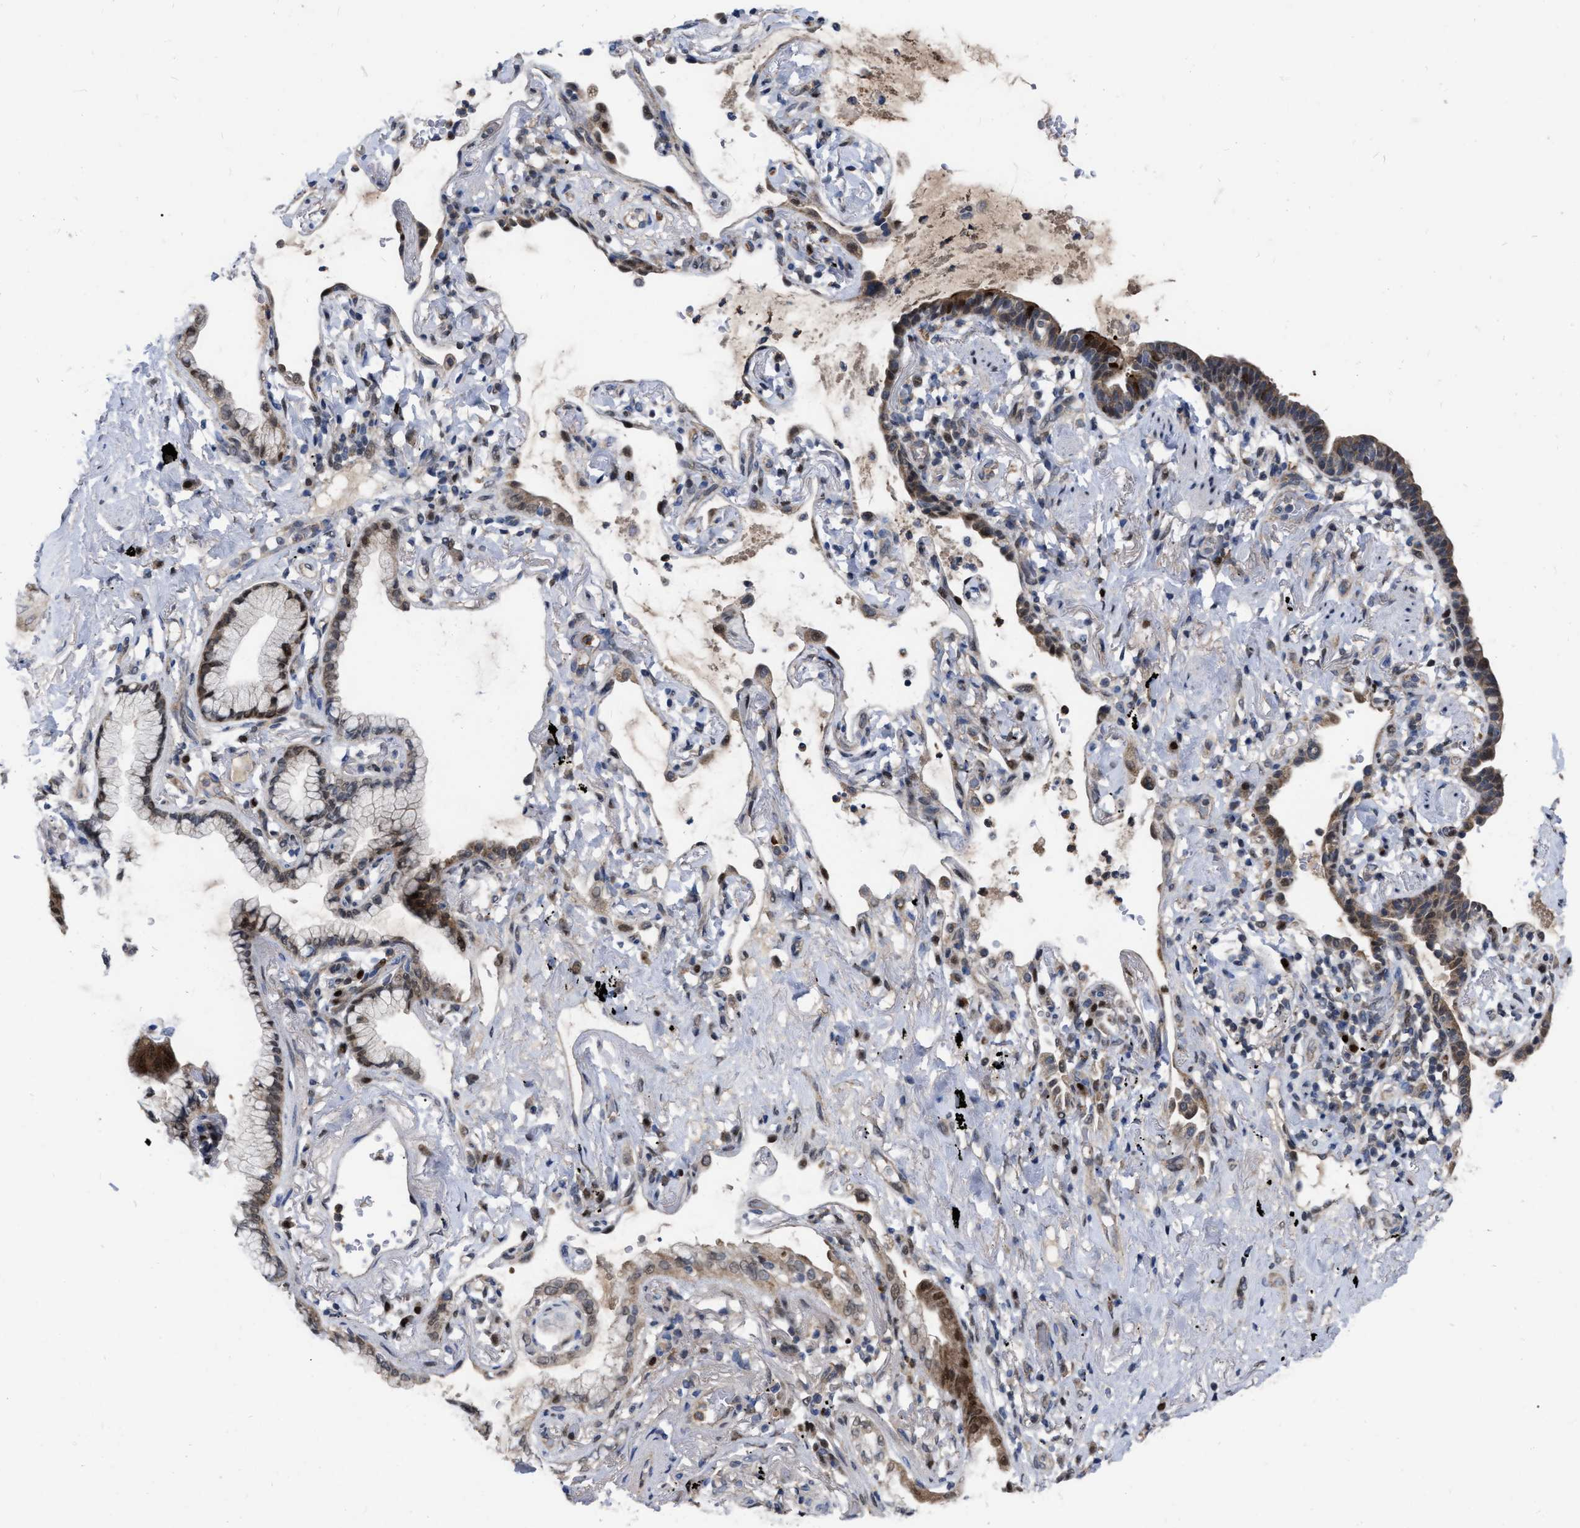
{"staining": {"intensity": "strong", "quantity": ">75%", "location": "cytoplasmic/membranous,nuclear"}, "tissue": "lung cancer", "cell_type": "Tumor cells", "image_type": "cancer", "snomed": [{"axis": "morphology", "description": "Normal tissue, NOS"}, {"axis": "morphology", "description": "Adenocarcinoma, NOS"}, {"axis": "topography", "description": "Bronchus"}, {"axis": "topography", "description": "Lung"}], "caption": "Strong cytoplasmic/membranous and nuclear positivity is identified in about >75% of tumor cells in lung cancer.", "gene": "MDM4", "patient": {"sex": "female", "age": 70}}